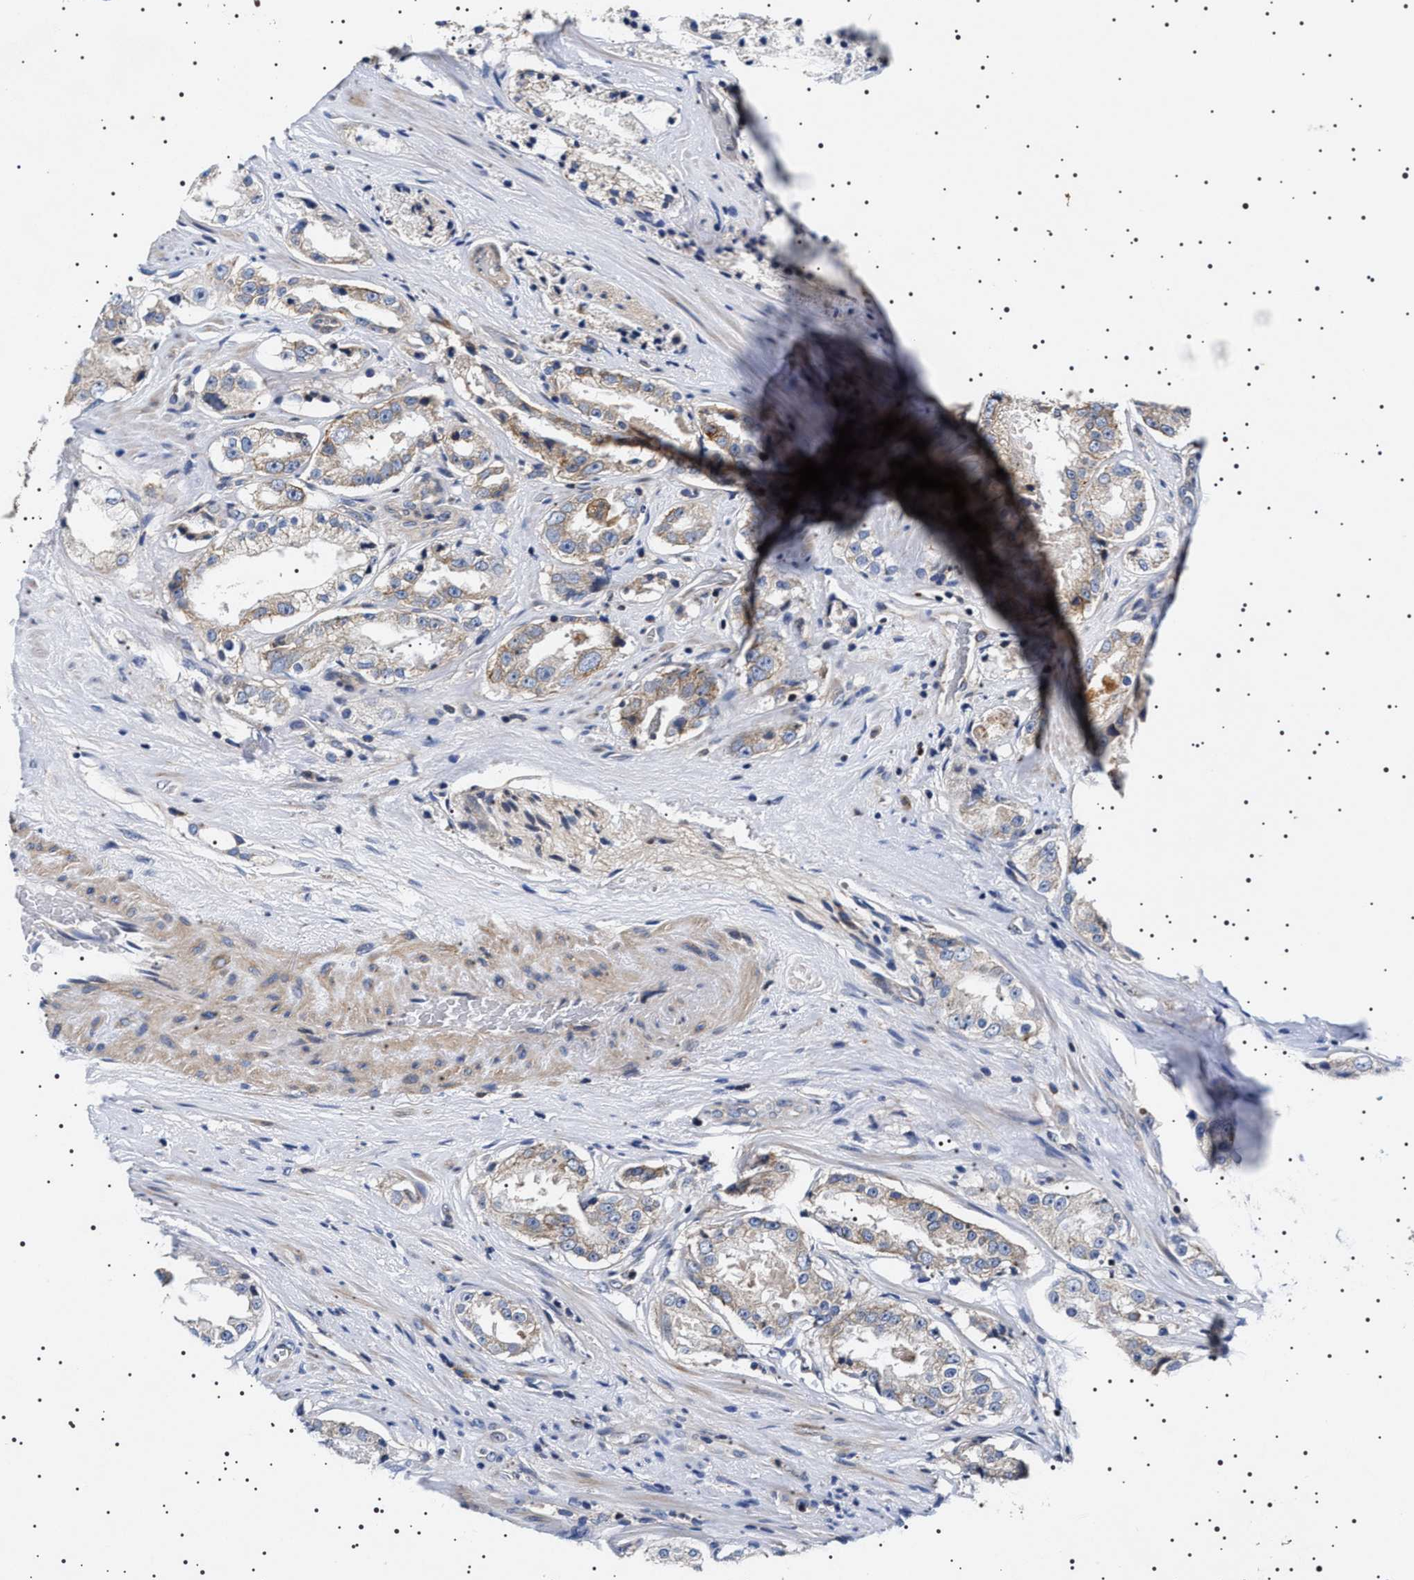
{"staining": {"intensity": "weak", "quantity": "<25%", "location": "cytoplasmic/membranous"}, "tissue": "prostate cancer", "cell_type": "Tumor cells", "image_type": "cancer", "snomed": [{"axis": "morphology", "description": "Adenocarcinoma, High grade"}, {"axis": "topography", "description": "Prostate"}], "caption": "Tumor cells are negative for protein expression in human prostate cancer (high-grade adenocarcinoma).", "gene": "SLC4A7", "patient": {"sex": "male", "age": 73}}